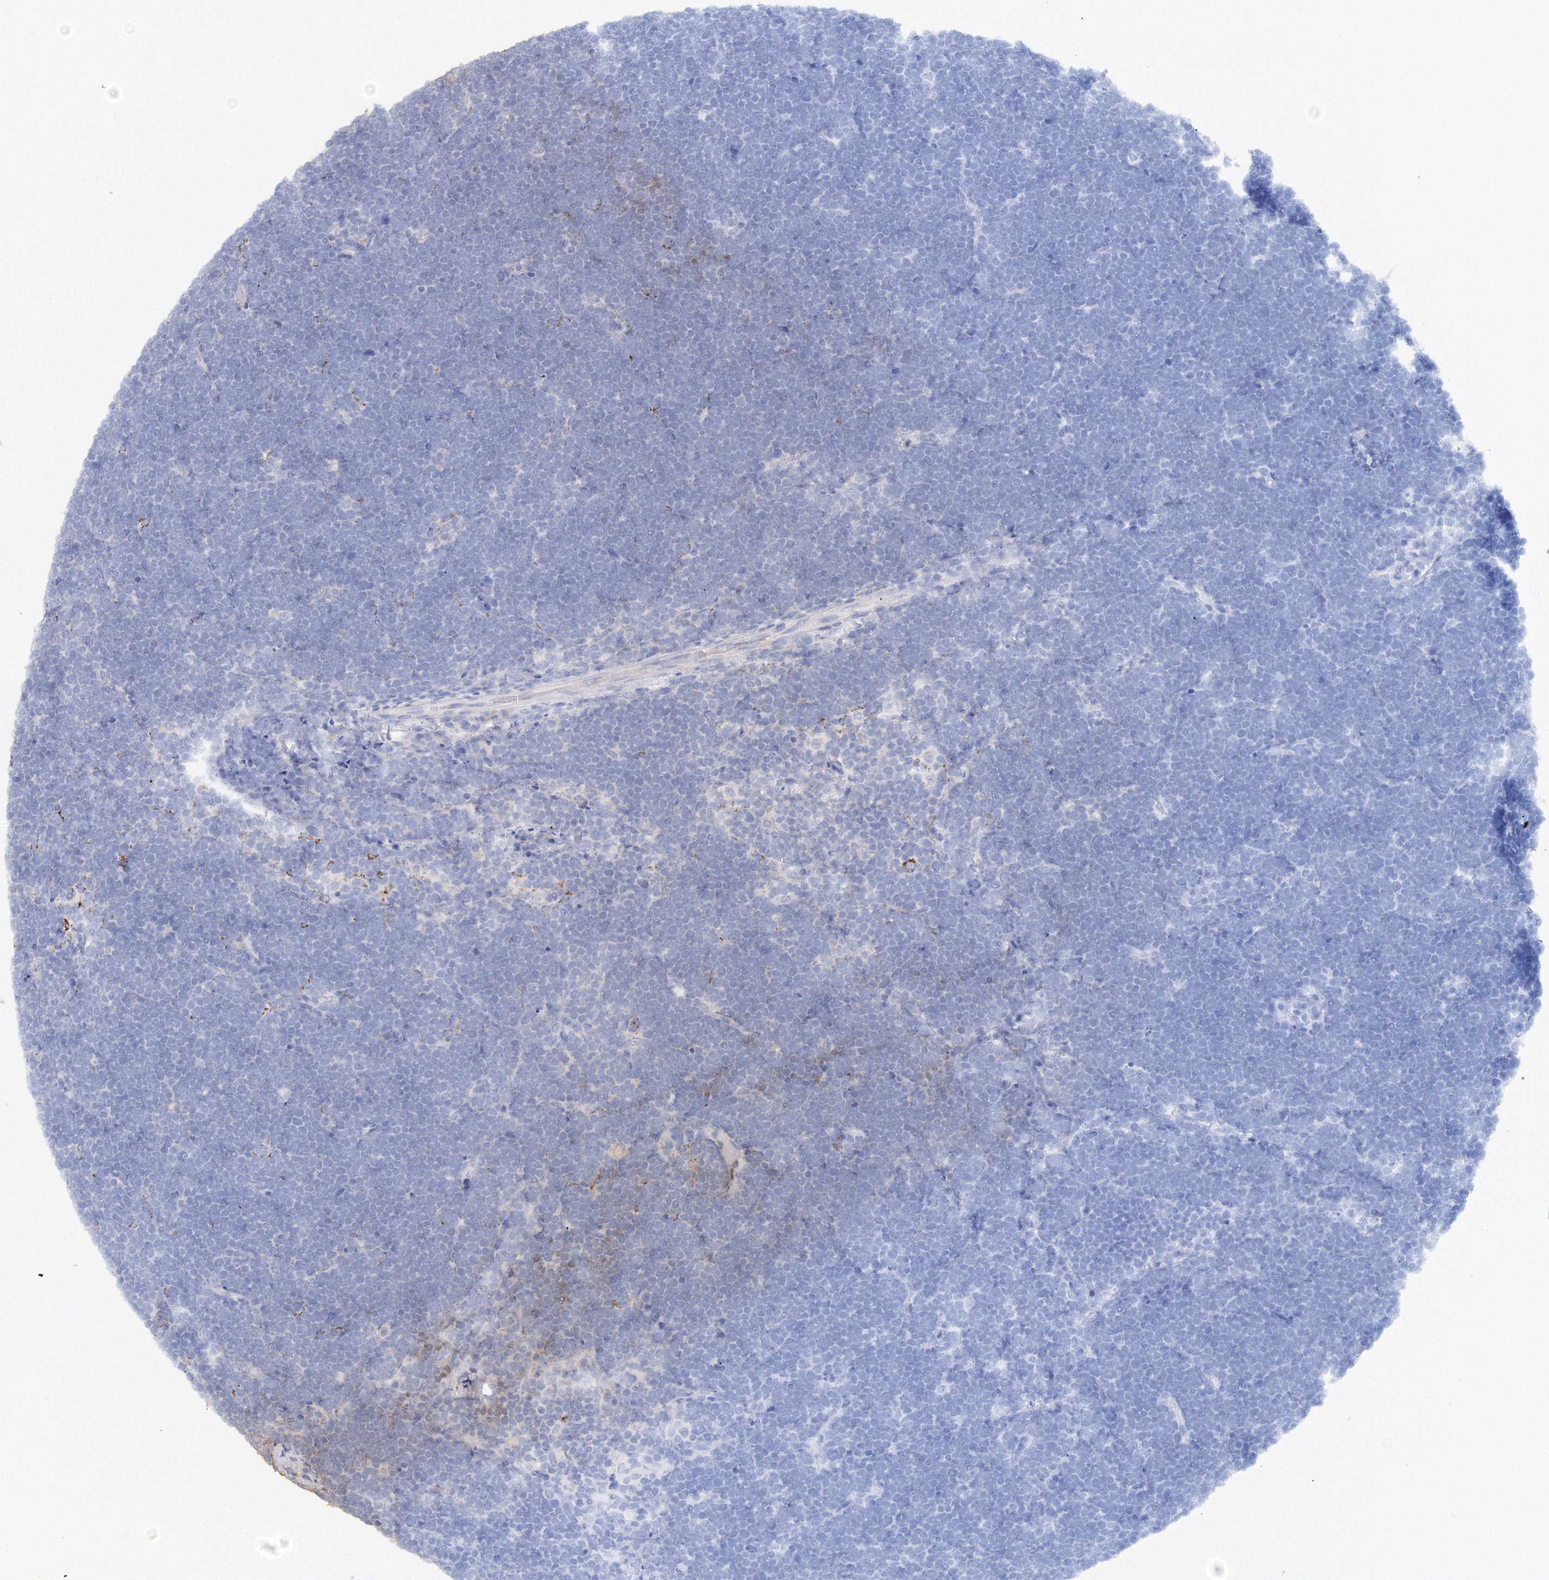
{"staining": {"intensity": "negative", "quantity": "none", "location": "none"}, "tissue": "lymphoma", "cell_type": "Tumor cells", "image_type": "cancer", "snomed": [{"axis": "morphology", "description": "Malignant lymphoma, non-Hodgkin's type, High grade"}, {"axis": "topography", "description": "Lymph node"}], "caption": "Tumor cells show no significant protein positivity in lymphoma.", "gene": "MERTK", "patient": {"sex": "male", "age": 13}}